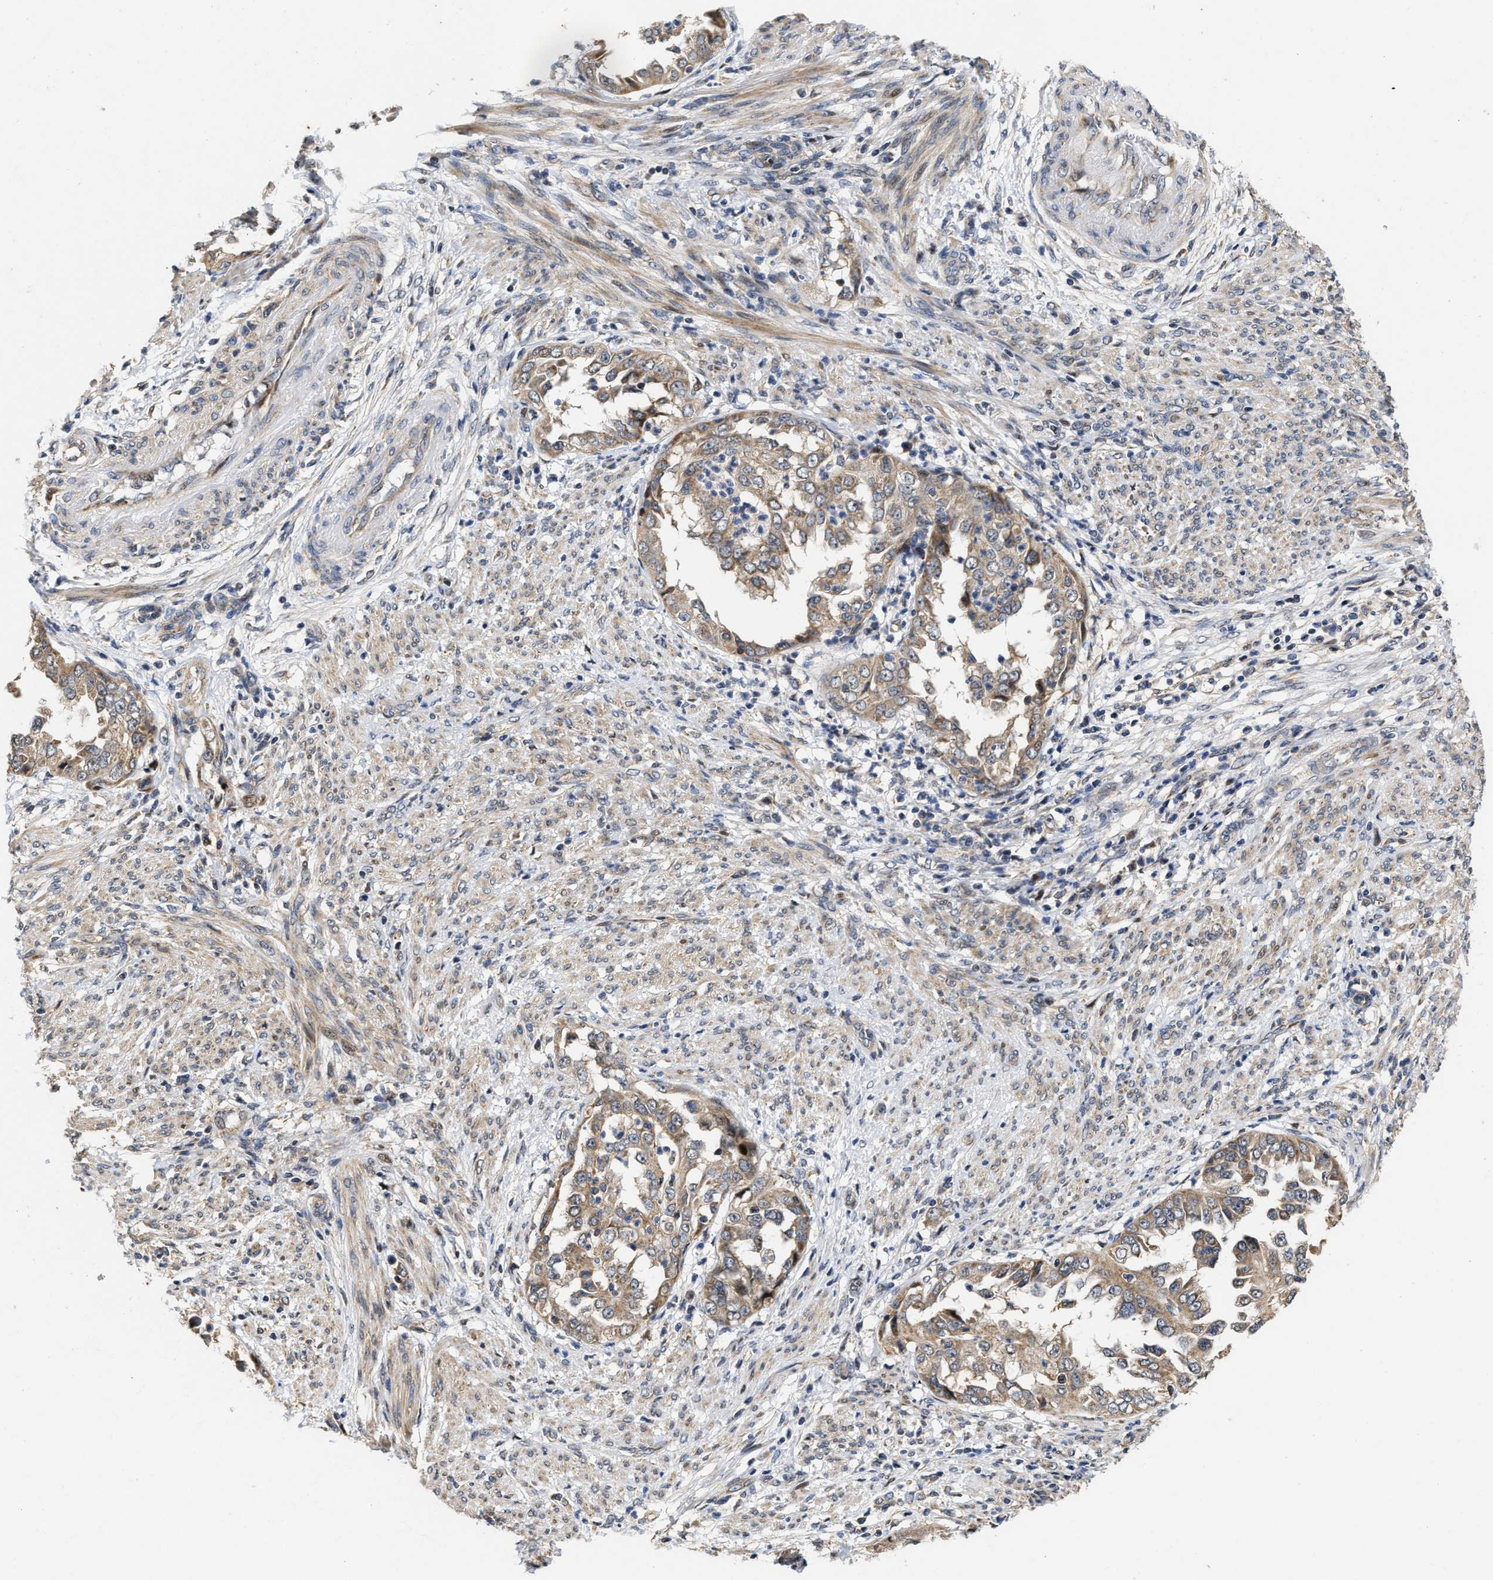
{"staining": {"intensity": "weak", "quantity": ">75%", "location": "cytoplasmic/membranous"}, "tissue": "endometrial cancer", "cell_type": "Tumor cells", "image_type": "cancer", "snomed": [{"axis": "morphology", "description": "Adenocarcinoma, NOS"}, {"axis": "topography", "description": "Endometrium"}], "caption": "High-power microscopy captured an IHC photomicrograph of endometrial cancer (adenocarcinoma), revealing weak cytoplasmic/membranous positivity in approximately >75% of tumor cells.", "gene": "SCYL2", "patient": {"sex": "female", "age": 85}}